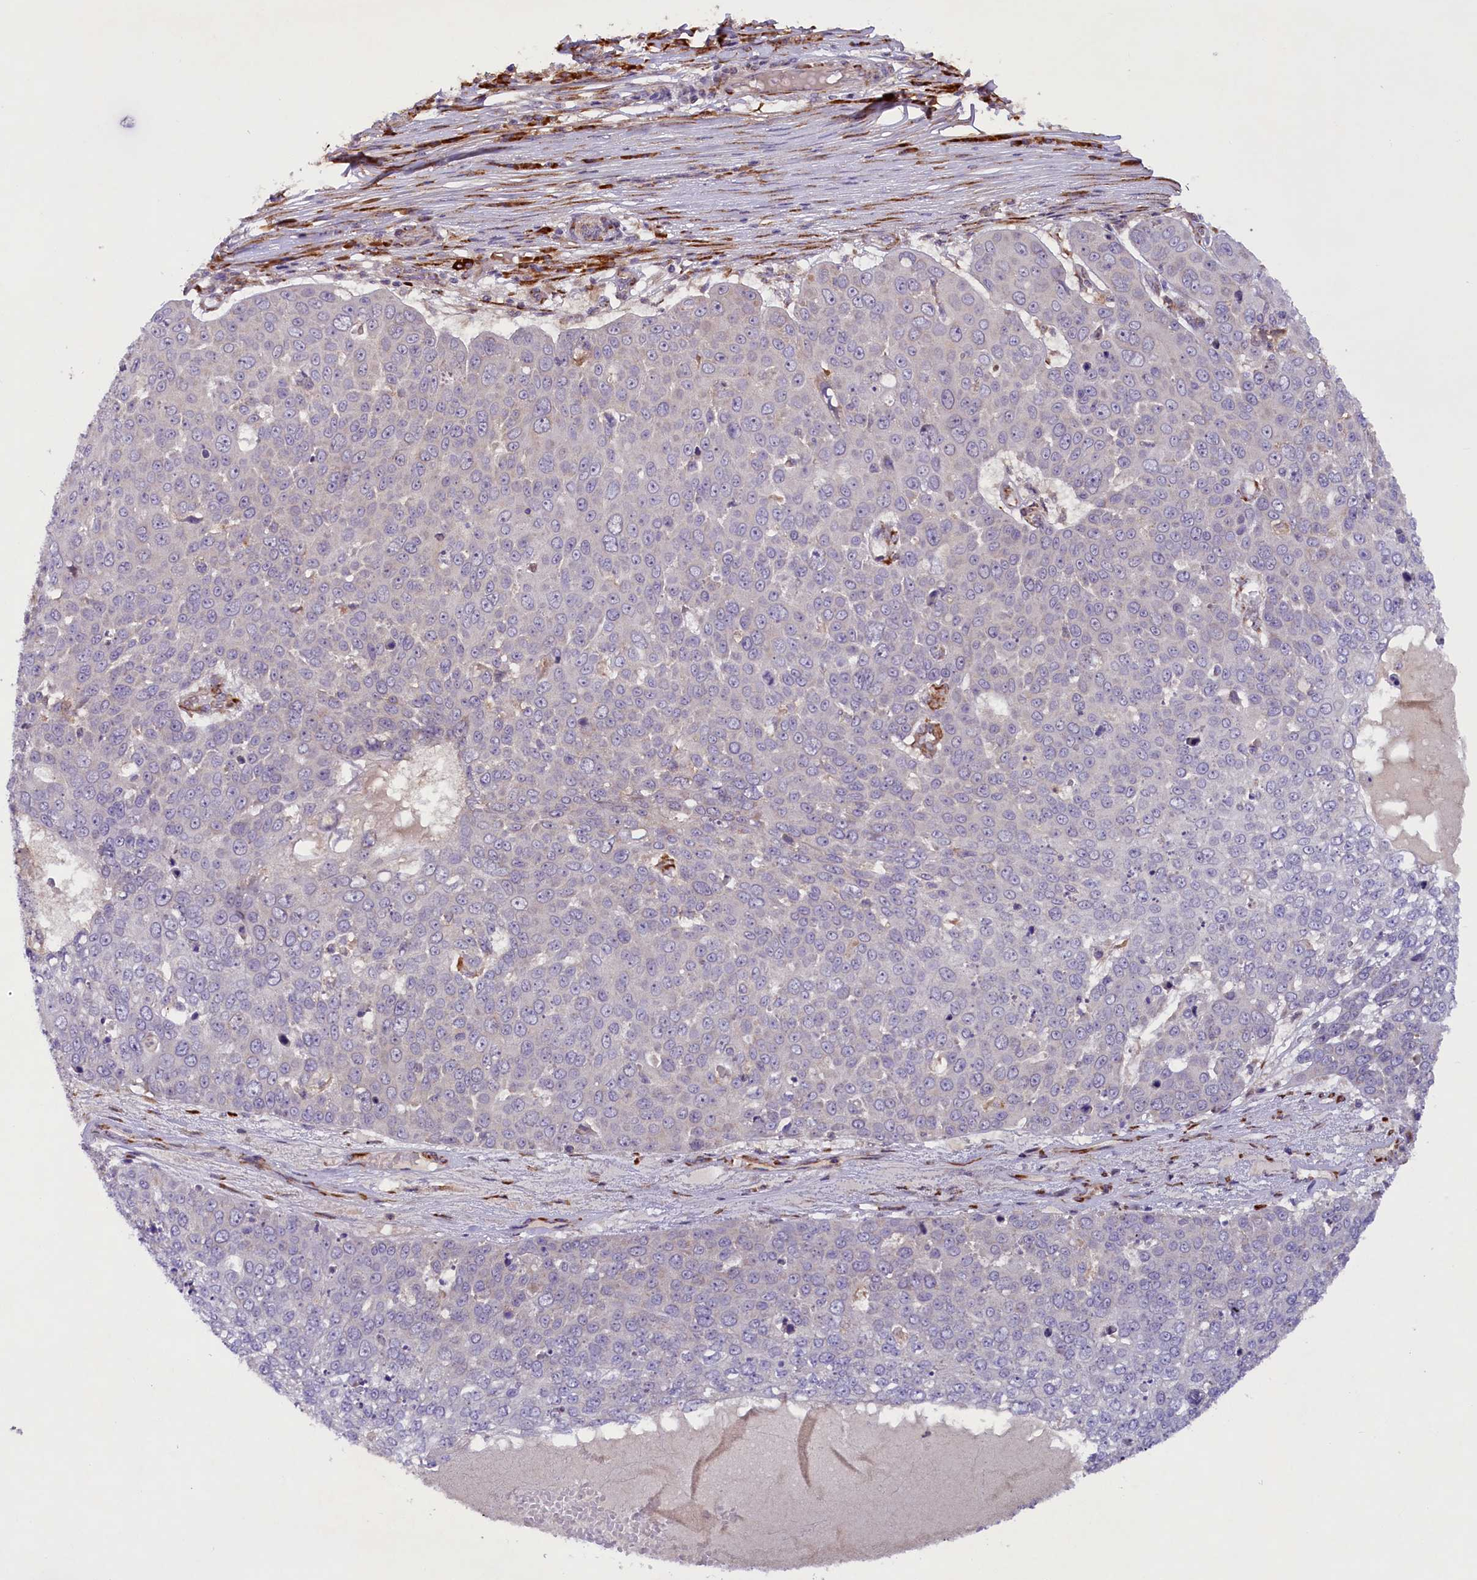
{"staining": {"intensity": "negative", "quantity": "none", "location": "none"}, "tissue": "skin cancer", "cell_type": "Tumor cells", "image_type": "cancer", "snomed": [{"axis": "morphology", "description": "Squamous cell carcinoma, NOS"}, {"axis": "topography", "description": "Skin"}], "caption": "Immunohistochemical staining of skin squamous cell carcinoma exhibits no significant expression in tumor cells.", "gene": "SSC5D", "patient": {"sex": "male", "age": 71}}